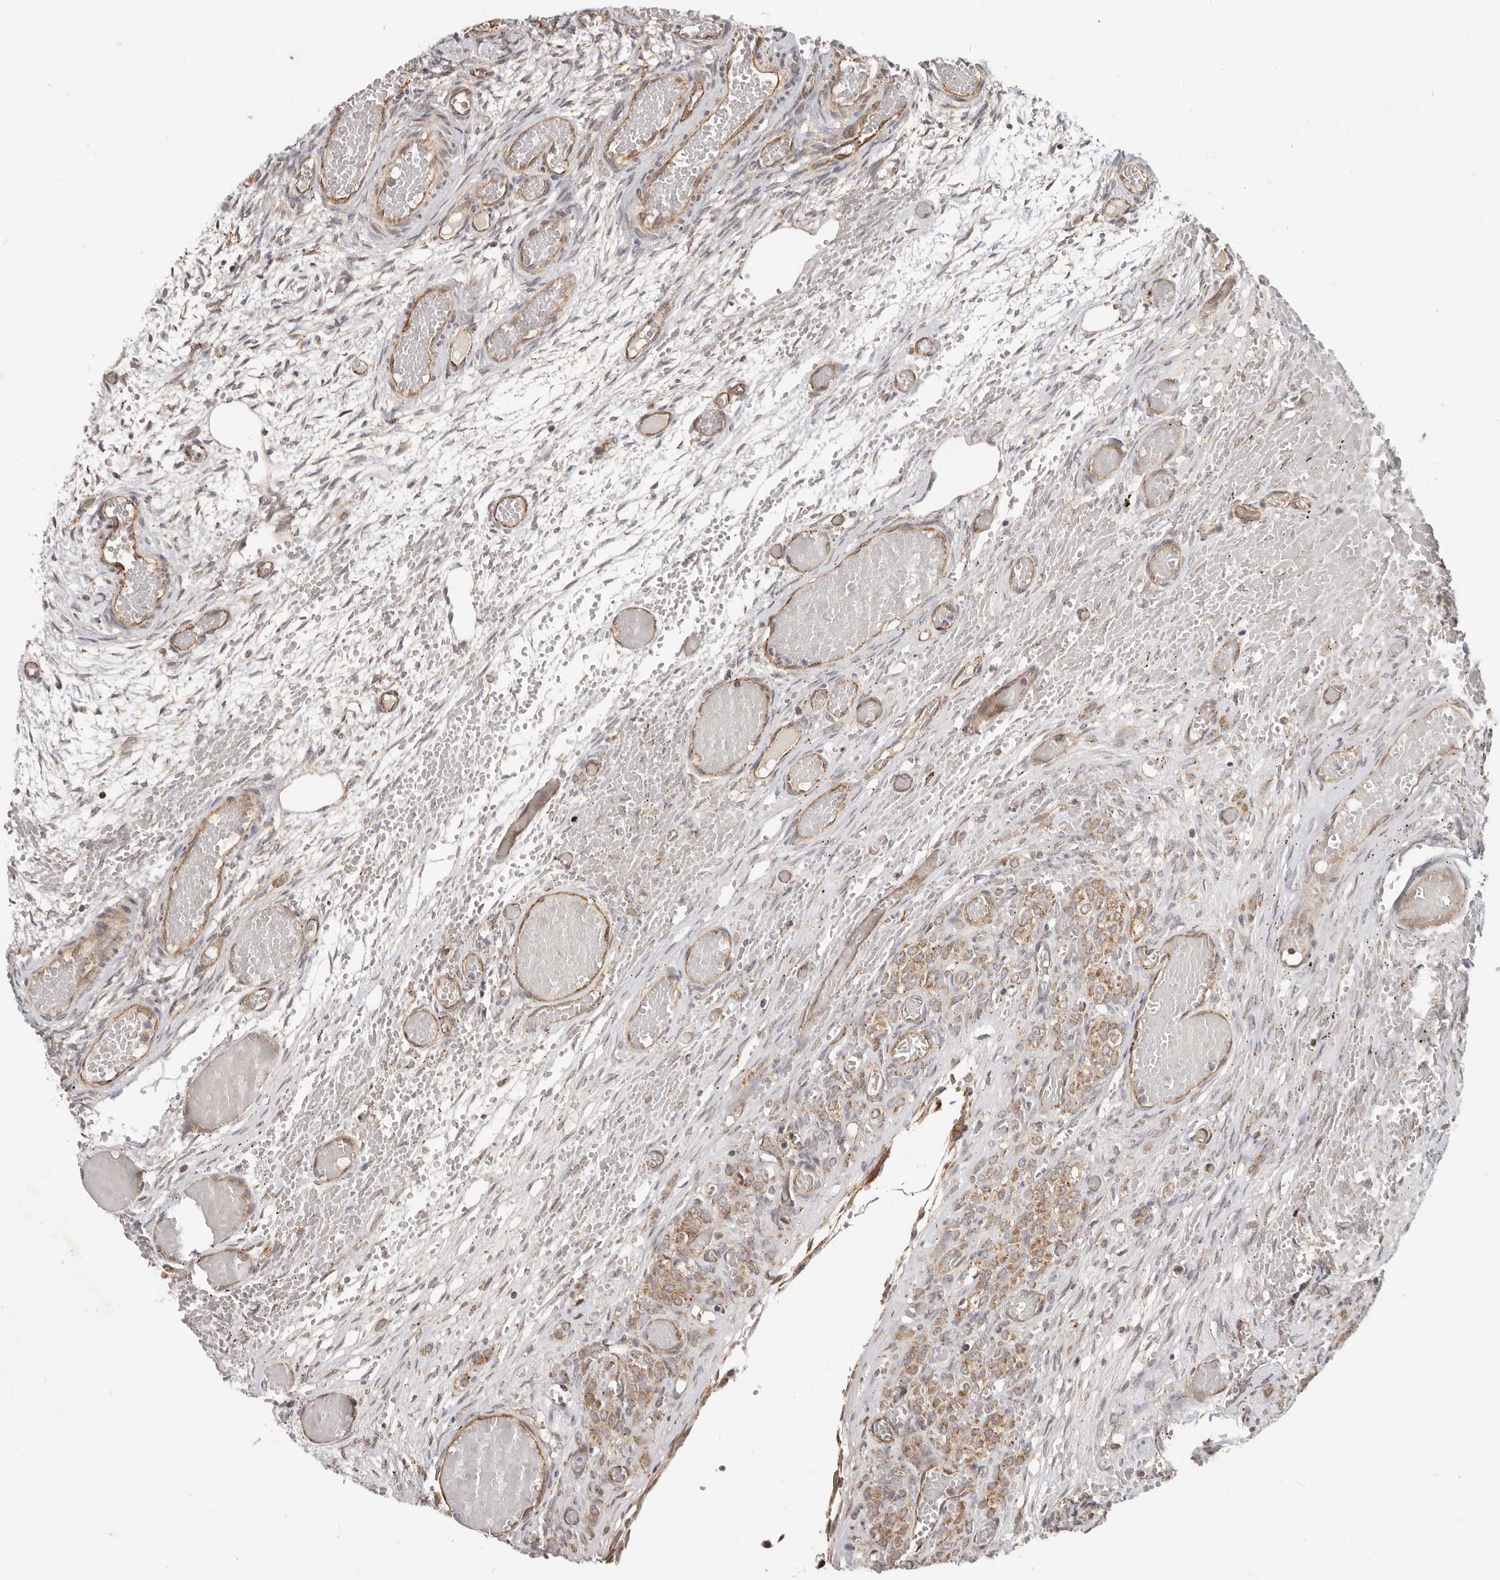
{"staining": {"intensity": "weak", "quantity": "<25%", "location": "cytoplasmic/membranous"}, "tissue": "ovary", "cell_type": "Ovarian stroma cells", "image_type": "normal", "snomed": [{"axis": "morphology", "description": "Adenocarcinoma, NOS"}, {"axis": "topography", "description": "Endometrium"}], "caption": "This is an immunohistochemistry photomicrograph of benign human ovary. There is no positivity in ovarian stroma cells.", "gene": "USP49", "patient": {"sex": "female", "age": 32}}